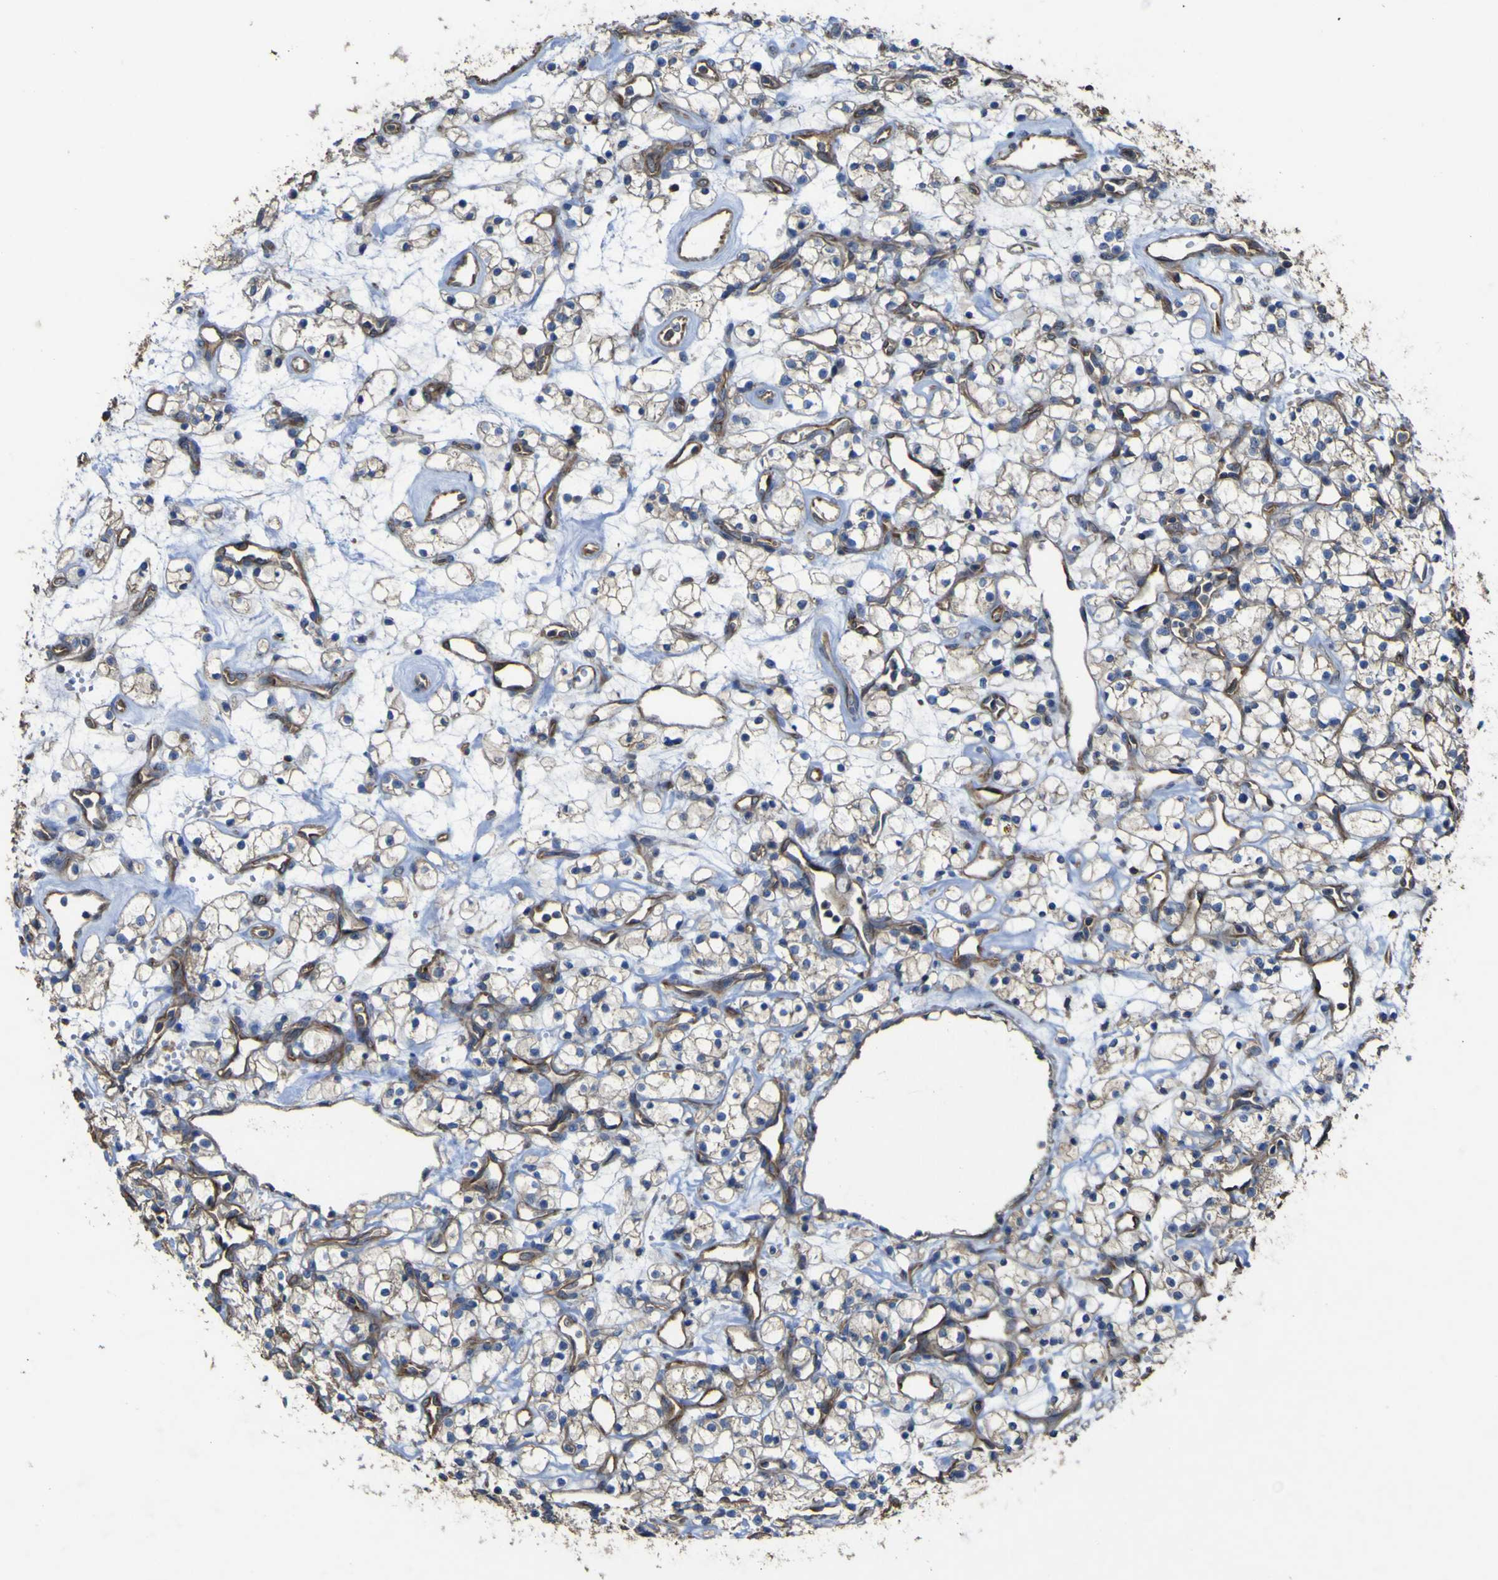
{"staining": {"intensity": "weak", "quantity": "25%-75%", "location": "cytoplasmic/membranous"}, "tissue": "renal cancer", "cell_type": "Tumor cells", "image_type": "cancer", "snomed": [{"axis": "morphology", "description": "Adenocarcinoma, NOS"}, {"axis": "topography", "description": "Kidney"}], "caption": "Weak cytoplasmic/membranous expression is present in about 25%-75% of tumor cells in renal cancer (adenocarcinoma).", "gene": "TNFSF15", "patient": {"sex": "female", "age": 60}}